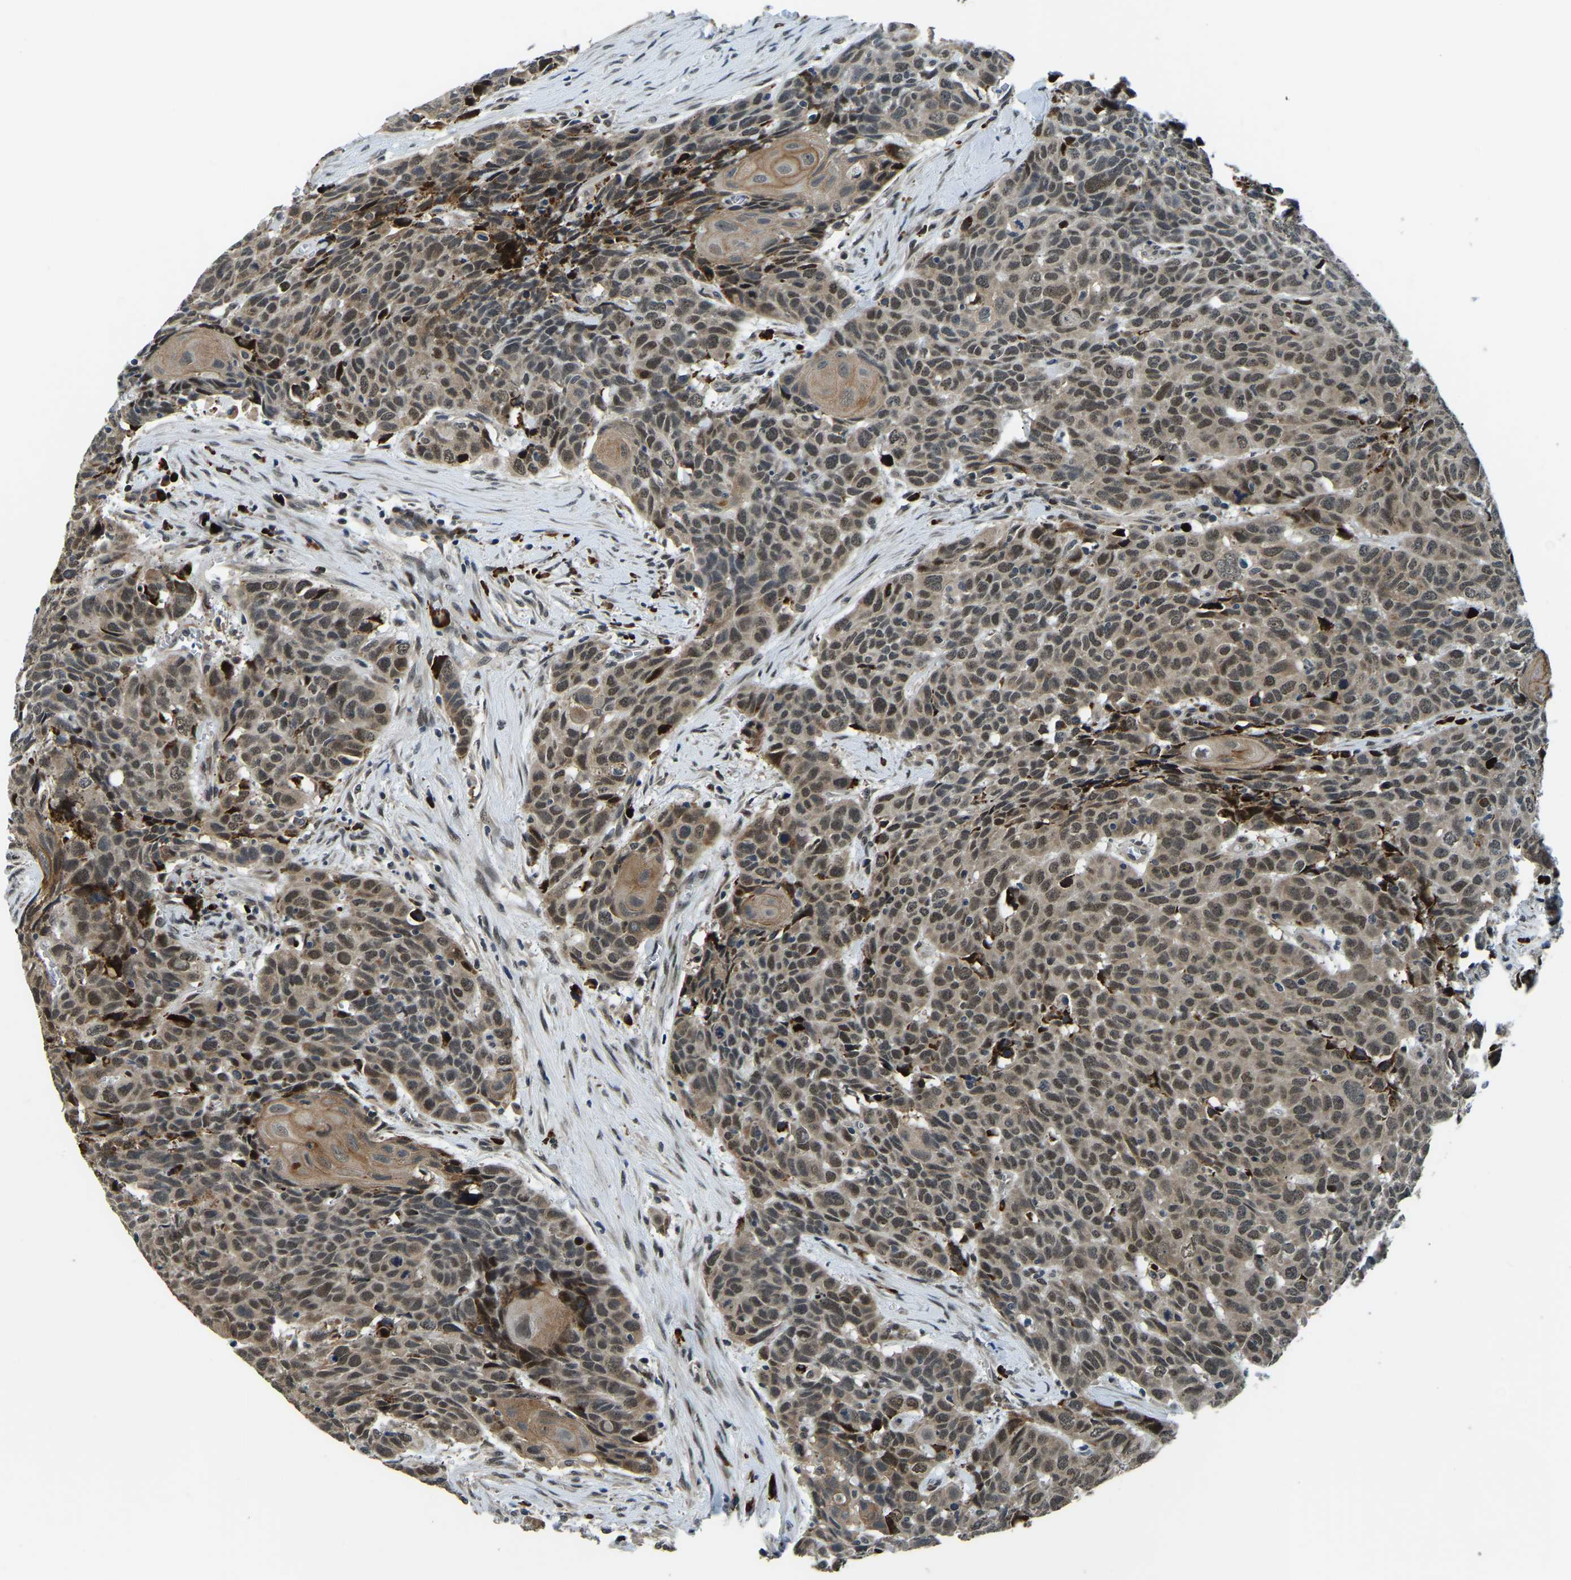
{"staining": {"intensity": "moderate", "quantity": ">75%", "location": "nuclear"}, "tissue": "head and neck cancer", "cell_type": "Tumor cells", "image_type": "cancer", "snomed": [{"axis": "morphology", "description": "Squamous cell carcinoma, NOS"}, {"axis": "topography", "description": "Head-Neck"}], "caption": "Squamous cell carcinoma (head and neck) stained for a protein demonstrates moderate nuclear positivity in tumor cells. Using DAB (brown) and hematoxylin (blue) stains, captured at high magnification using brightfield microscopy.", "gene": "ING2", "patient": {"sex": "male", "age": 66}}